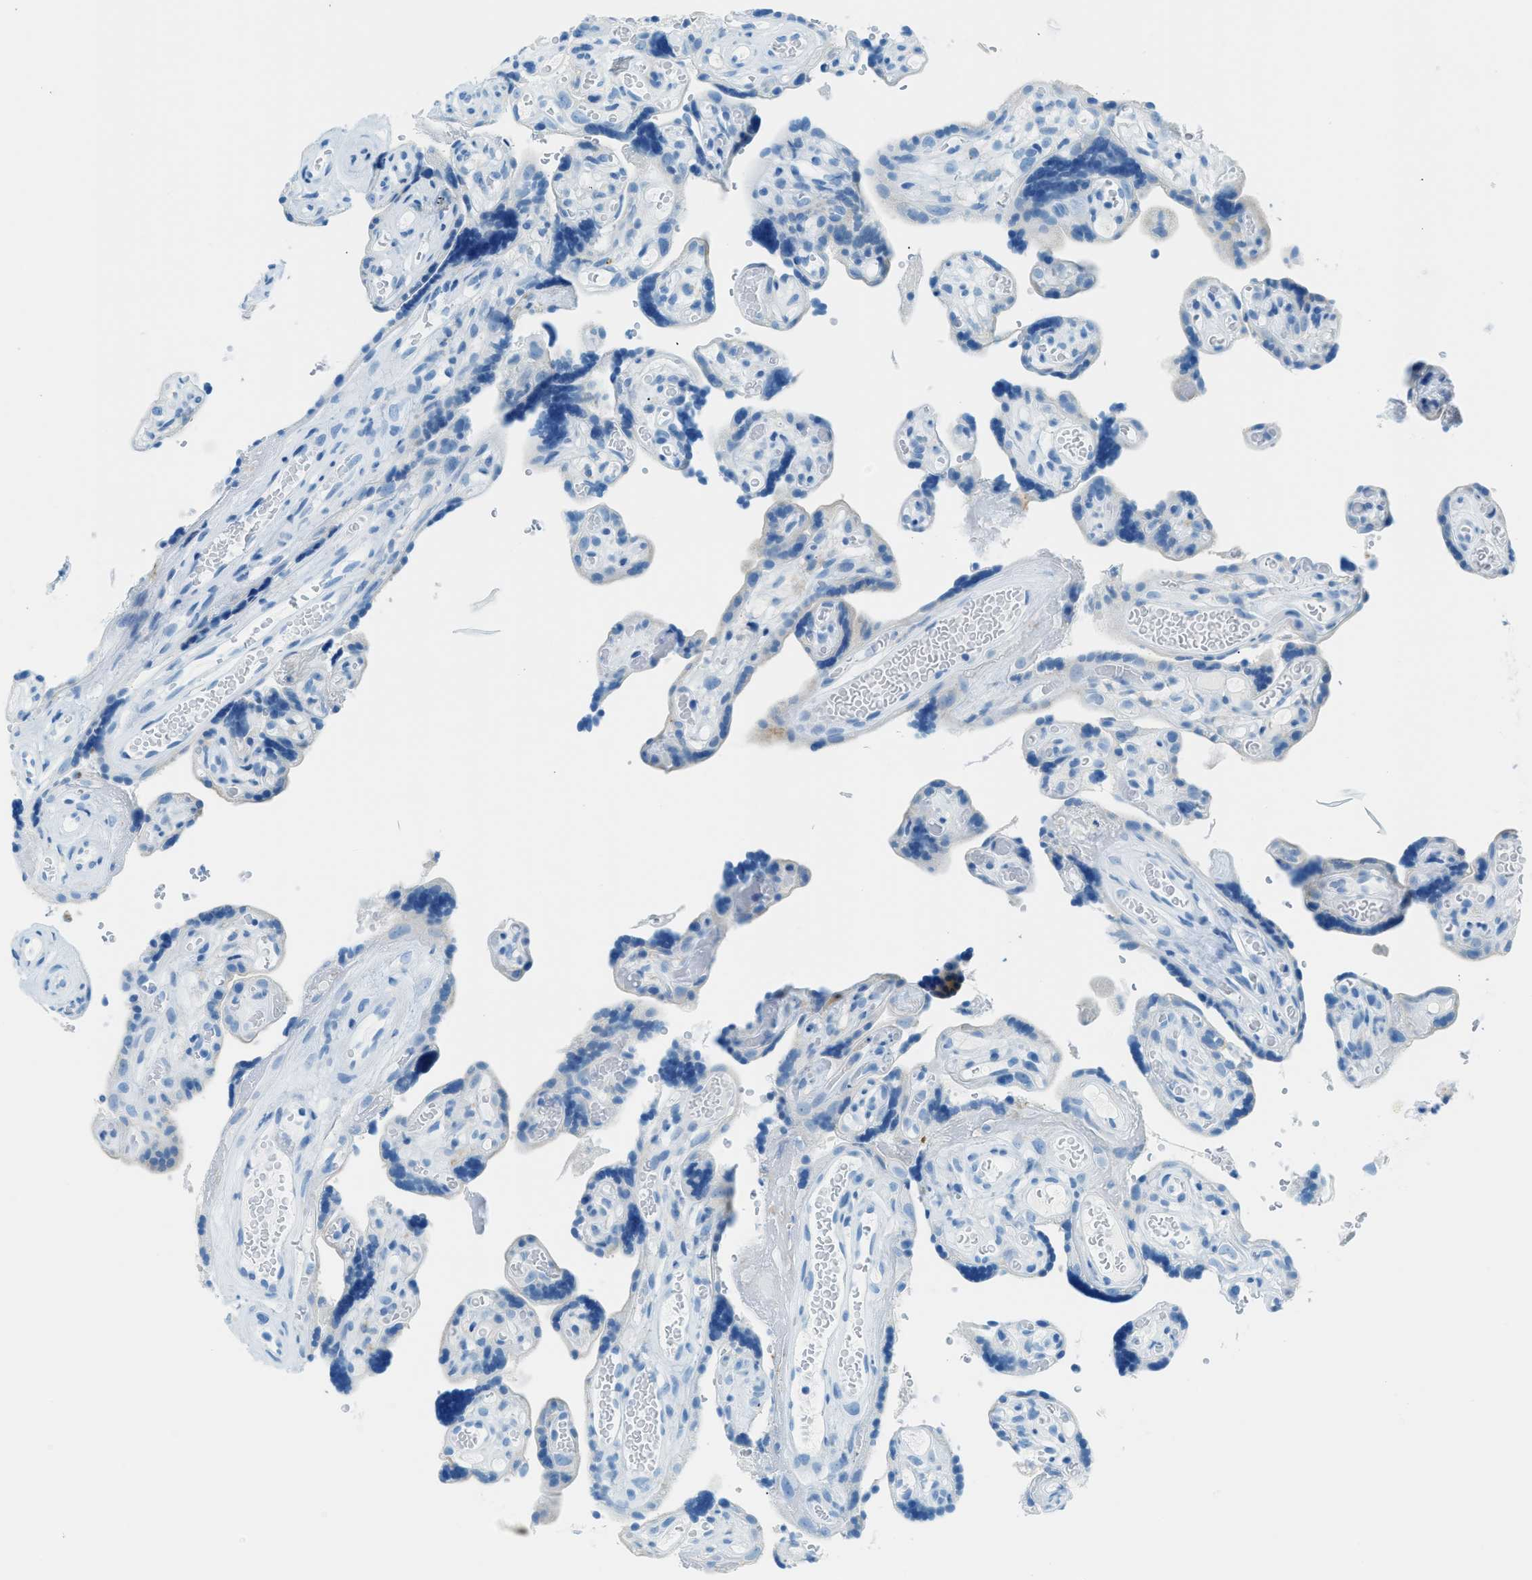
{"staining": {"intensity": "negative", "quantity": "none", "location": "none"}, "tissue": "placenta", "cell_type": "Decidual cells", "image_type": "normal", "snomed": [{"axis": "morphology", "description": "Normal tissue, NOS"}, {"axis": "topography", "description": "Placenta"}], "caption": "Decidual cells show no significant protein positivity in unremarkable placenta. Nuclei are stained in blue.", "gene": "C21orf62", "patient": {"sex": "female", "age": 30}}